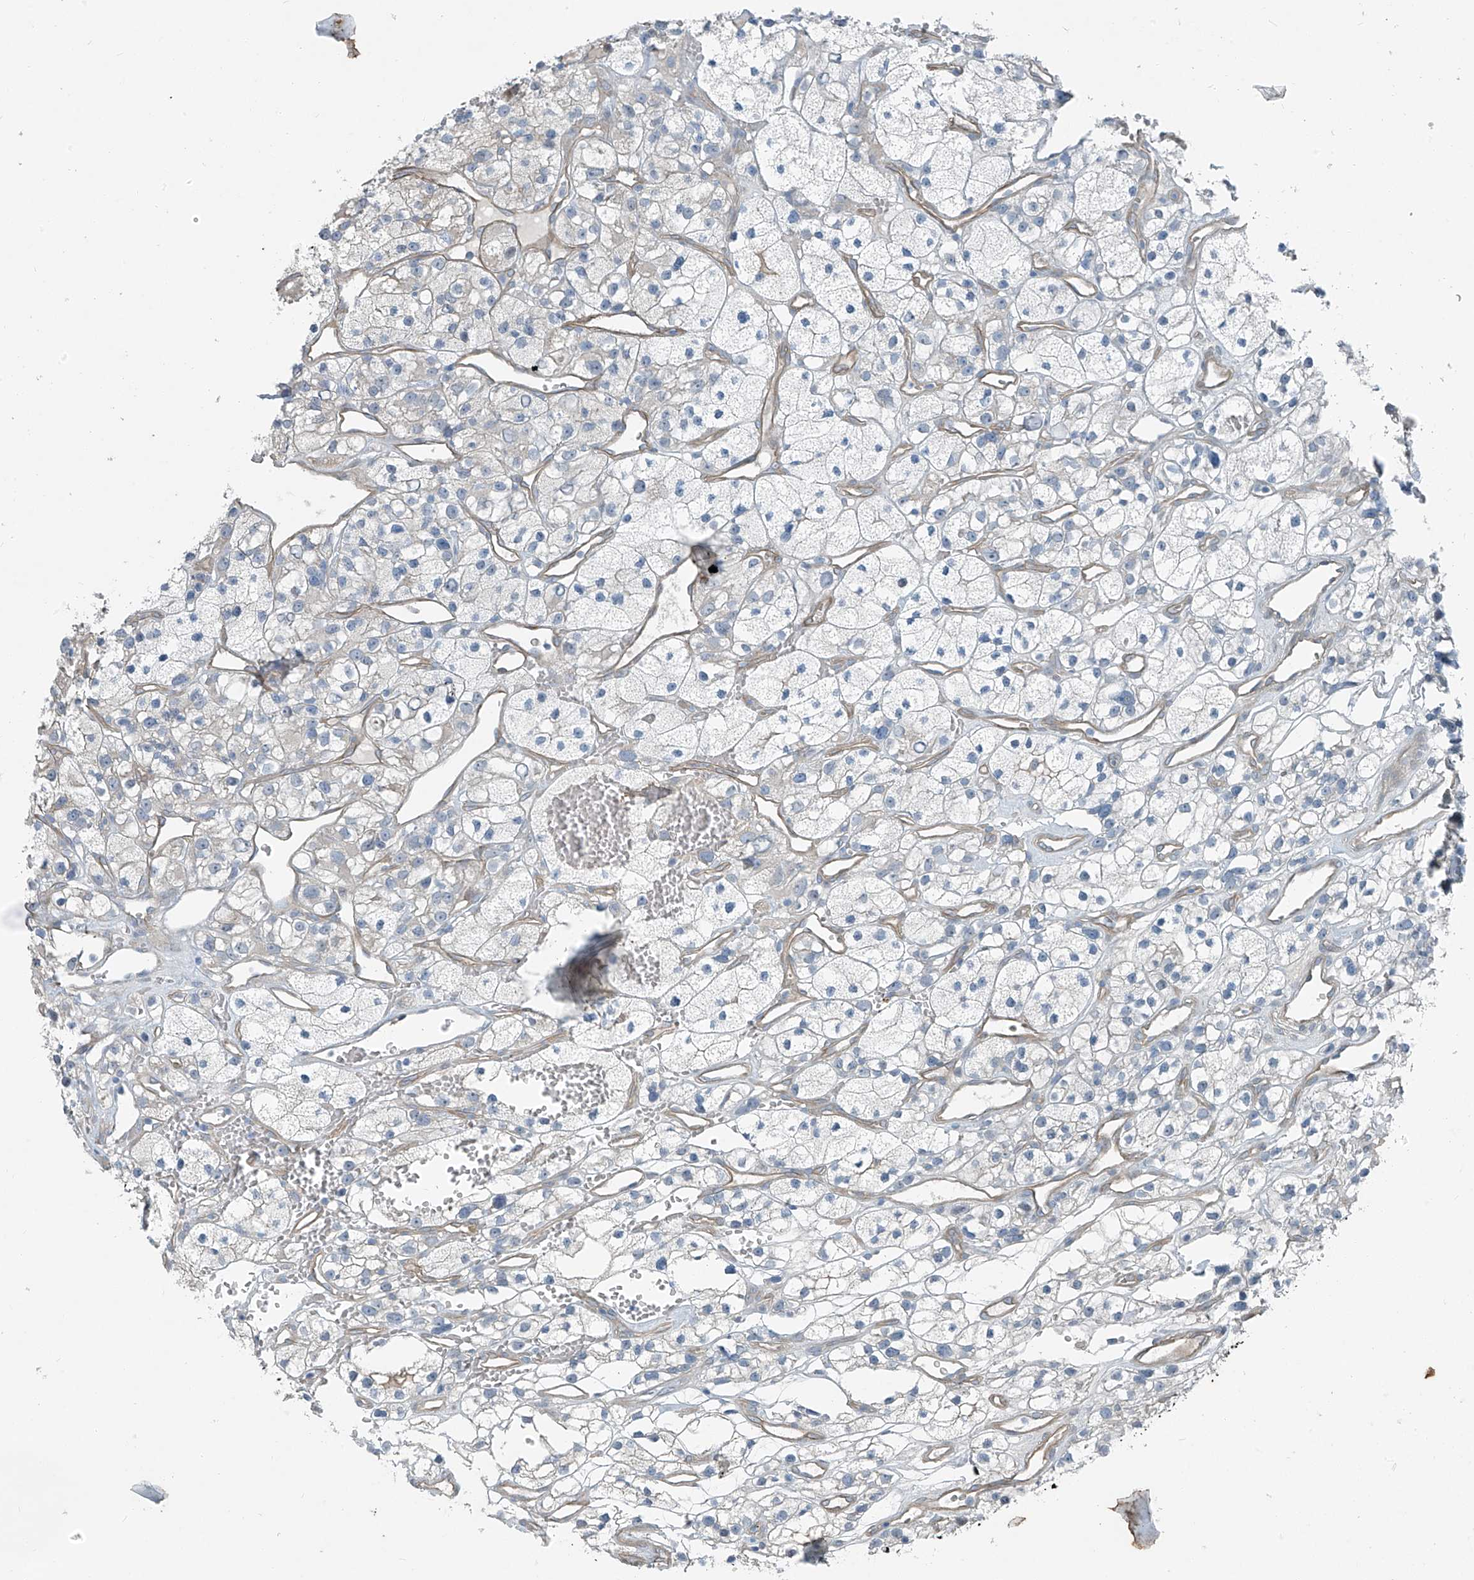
{"staining": {"intensity": "negative", "quantity": "none", "location": "none"}, "tissue": "renal cancer", "cell_type": "Tumor cells", "image_type": "cancer", "snomed": [{"axis": "morphology", "description": "Adenocarcinoma, NOS"}, {"axis": "topography", "description": "Kidney"}], "caption": "Renal adenocarcinoma was stained to show a protein in brown. There is no significant staining in tumor cells.", "gene": "TNS2", "patient": {"sex": "female", "age": 57}}